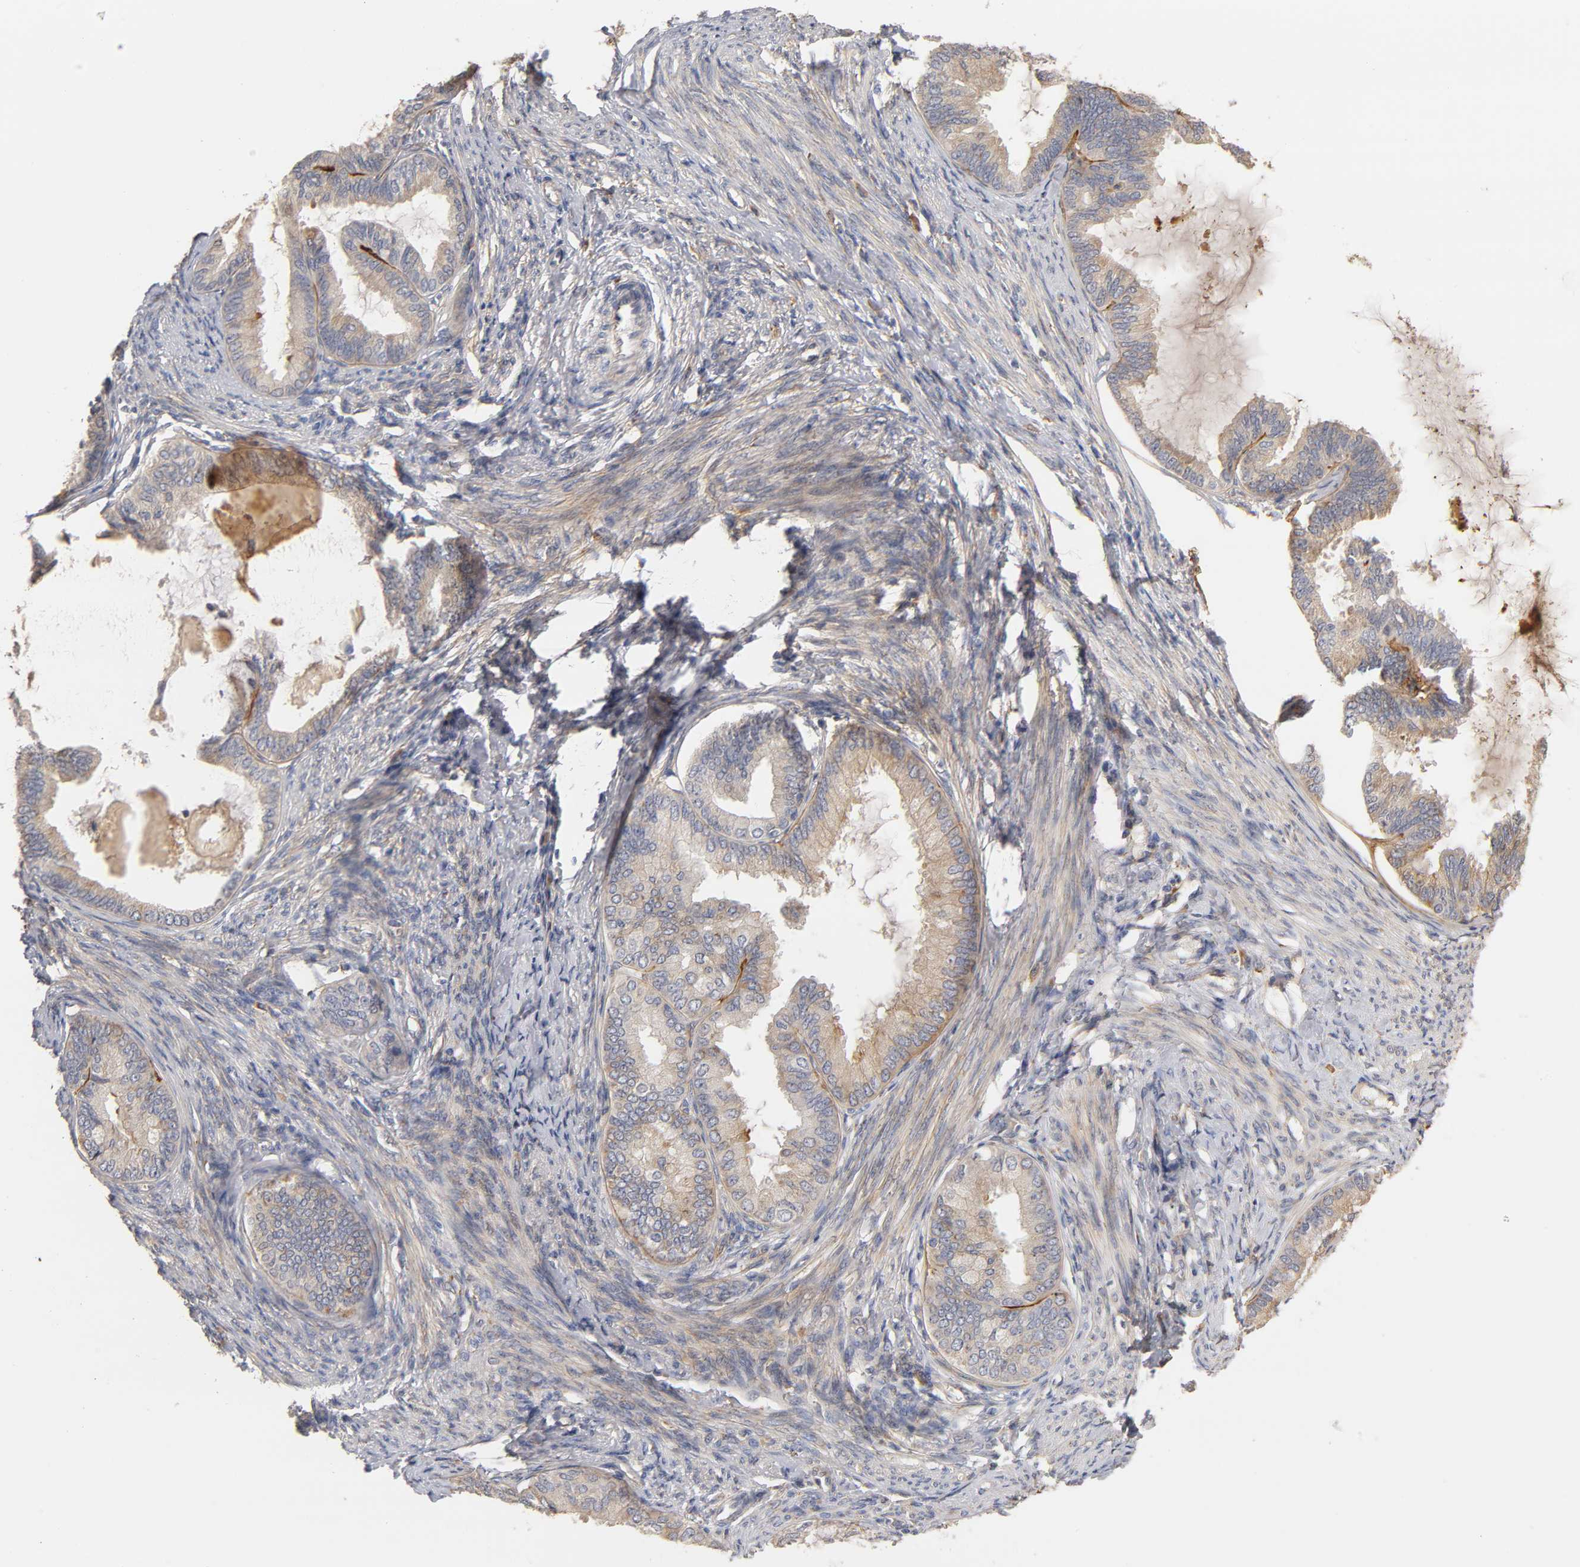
{"staining": {"intensity": "moderate", "quantity": "<25%", "location": "cytoplasmic/membranous"}, "tissue": "endometrial cancer", "cell_type": "Tumor cells", "image_type": "cancer", "snomed": [{"axis": "morphology", "description": "Adenocarcinoma, NOS"}, {"axis": "topography", "description": "Endometrium"}], "caption": "Immunohistochemical staining of human adenocarcinoma (endometrial) displays low levels of moderate cytoplasmic/membranous protein expression in about <25% of tumor cells.", "gene": "LAMB1", "patient": {"sex": "female", "age": 86}}